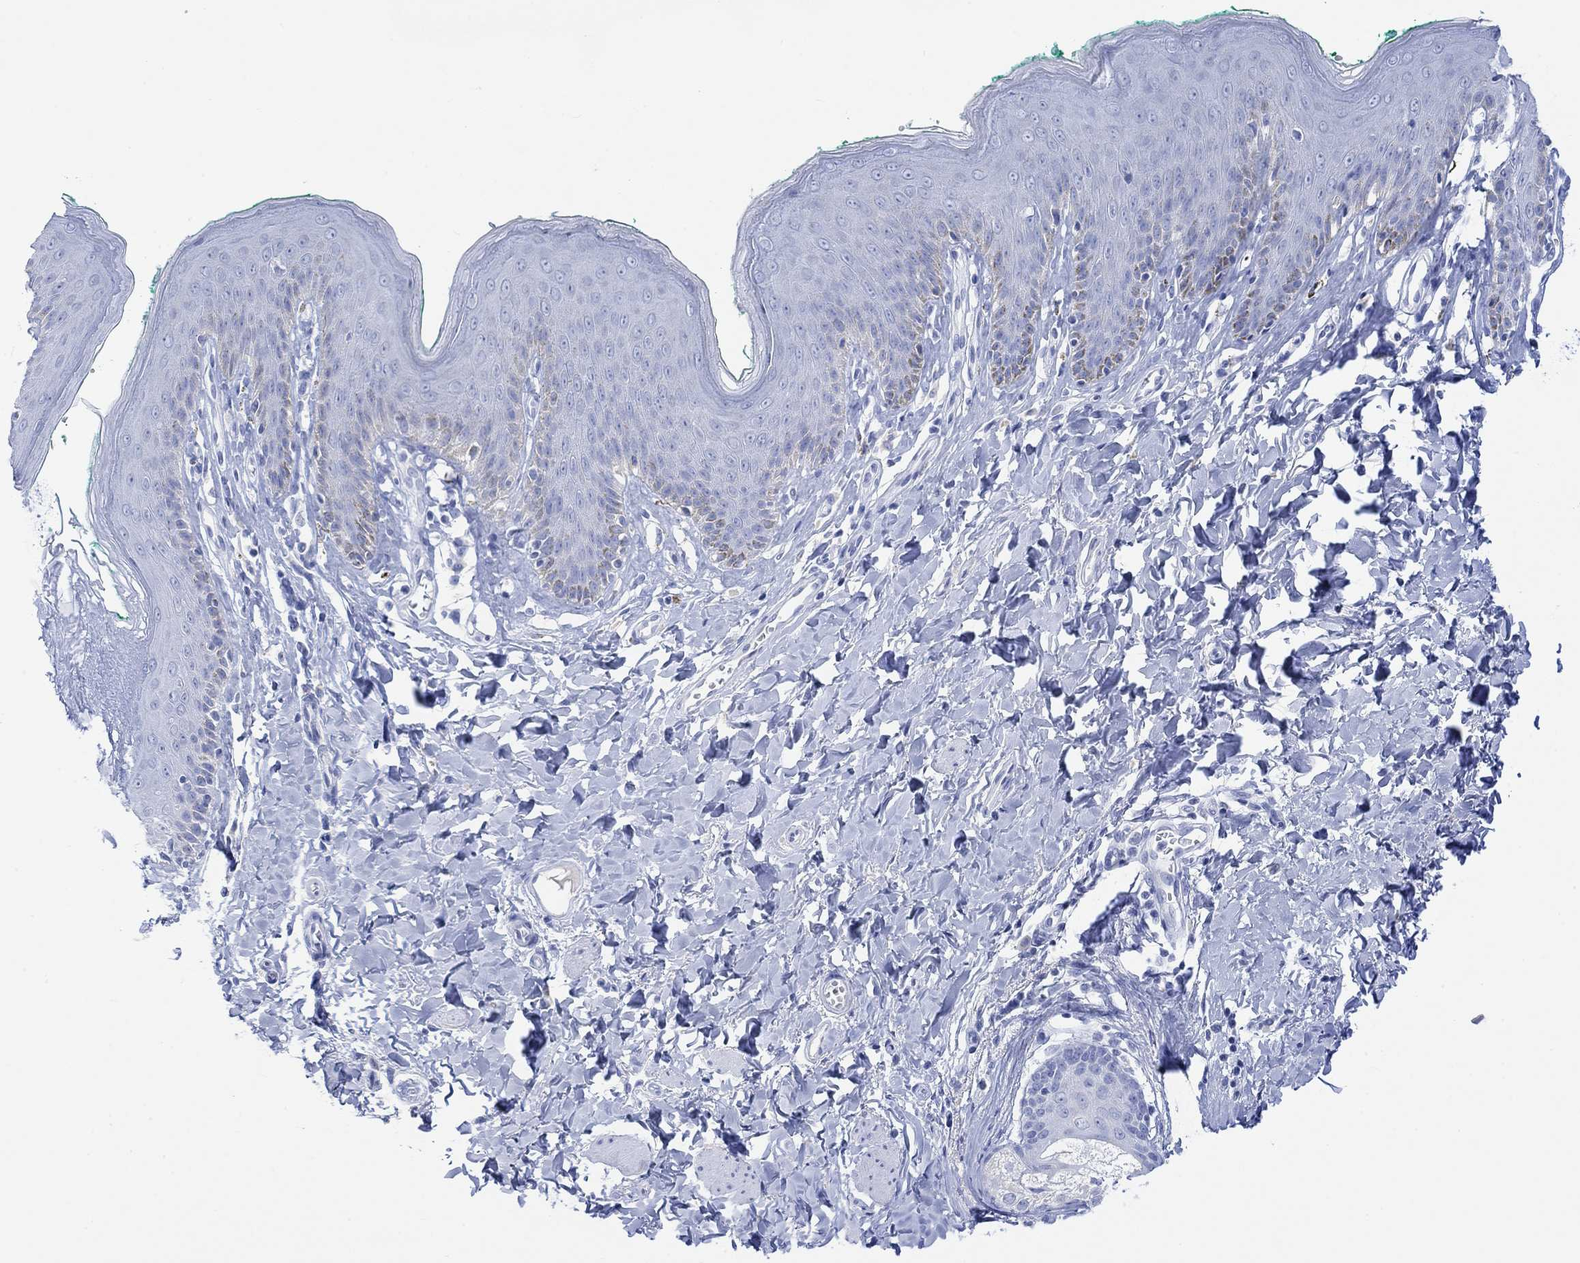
{"staining": {"intensity": "negative", "quantity": "none", "location": "none"}, "tissue": "skin", "cell_type": "Epidermal cells", "image_type": "normal", "snomed": [{"axis": "morphology", "description": "Normal tissue, NOS"}, {"axis": "topography", "description": "Vulva"}], "caption": "High power microscopy histopathology image of an immunohistochemistry image of normal skin, revealing no significant expression in epidermal cells. (Stains: DAB immunohistochemistry with hematoxylin counter stain, Microscopy: brightfield microscopy at high magnification).", "gene": "CALCA", "patient": {"sex": "female", "age": 66}}